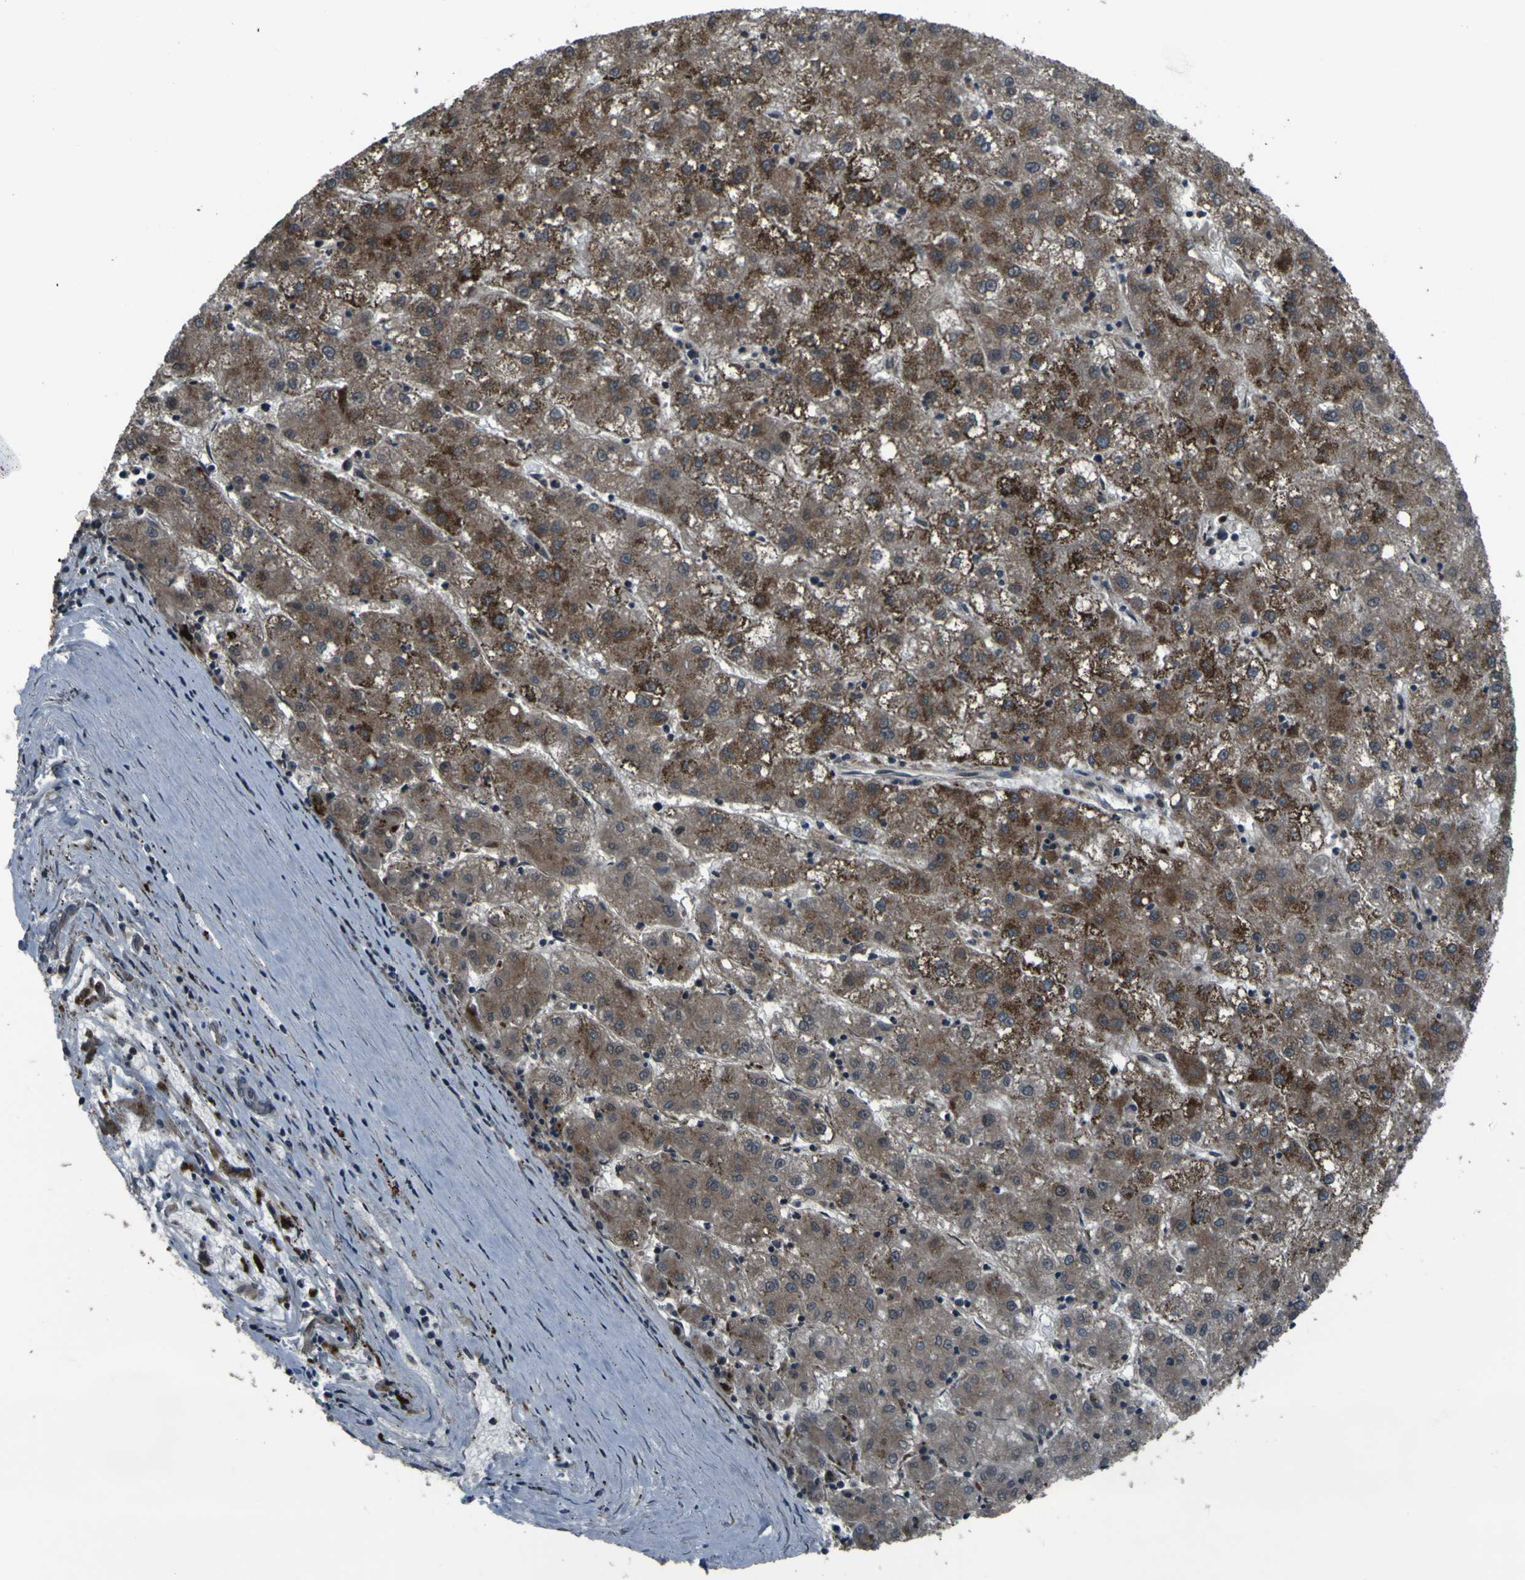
{"staining": {"intensity": "moderate", "quantity": ">75%", "location": "cytoplasmic/membranous"}, "tissue": "liver cancer", "cell_type": "Tumor cells", "image_type": "cancer", "snomed": [{"axis": "morphology", "description": "Carcinoma, Hepatocellular, NOS"}, {"axis": "topography", "description": "Liver"}], "caption": "A photomicrograph showing moderate cytoplasmic/membranous staining in about >75% of tumor cells in liver cancer (hepatocellular carcinoma), as visualized by brown immunohistochemical staining.", "gene": "OSTM1", "patient": {"sex": "male", "age": 72}}